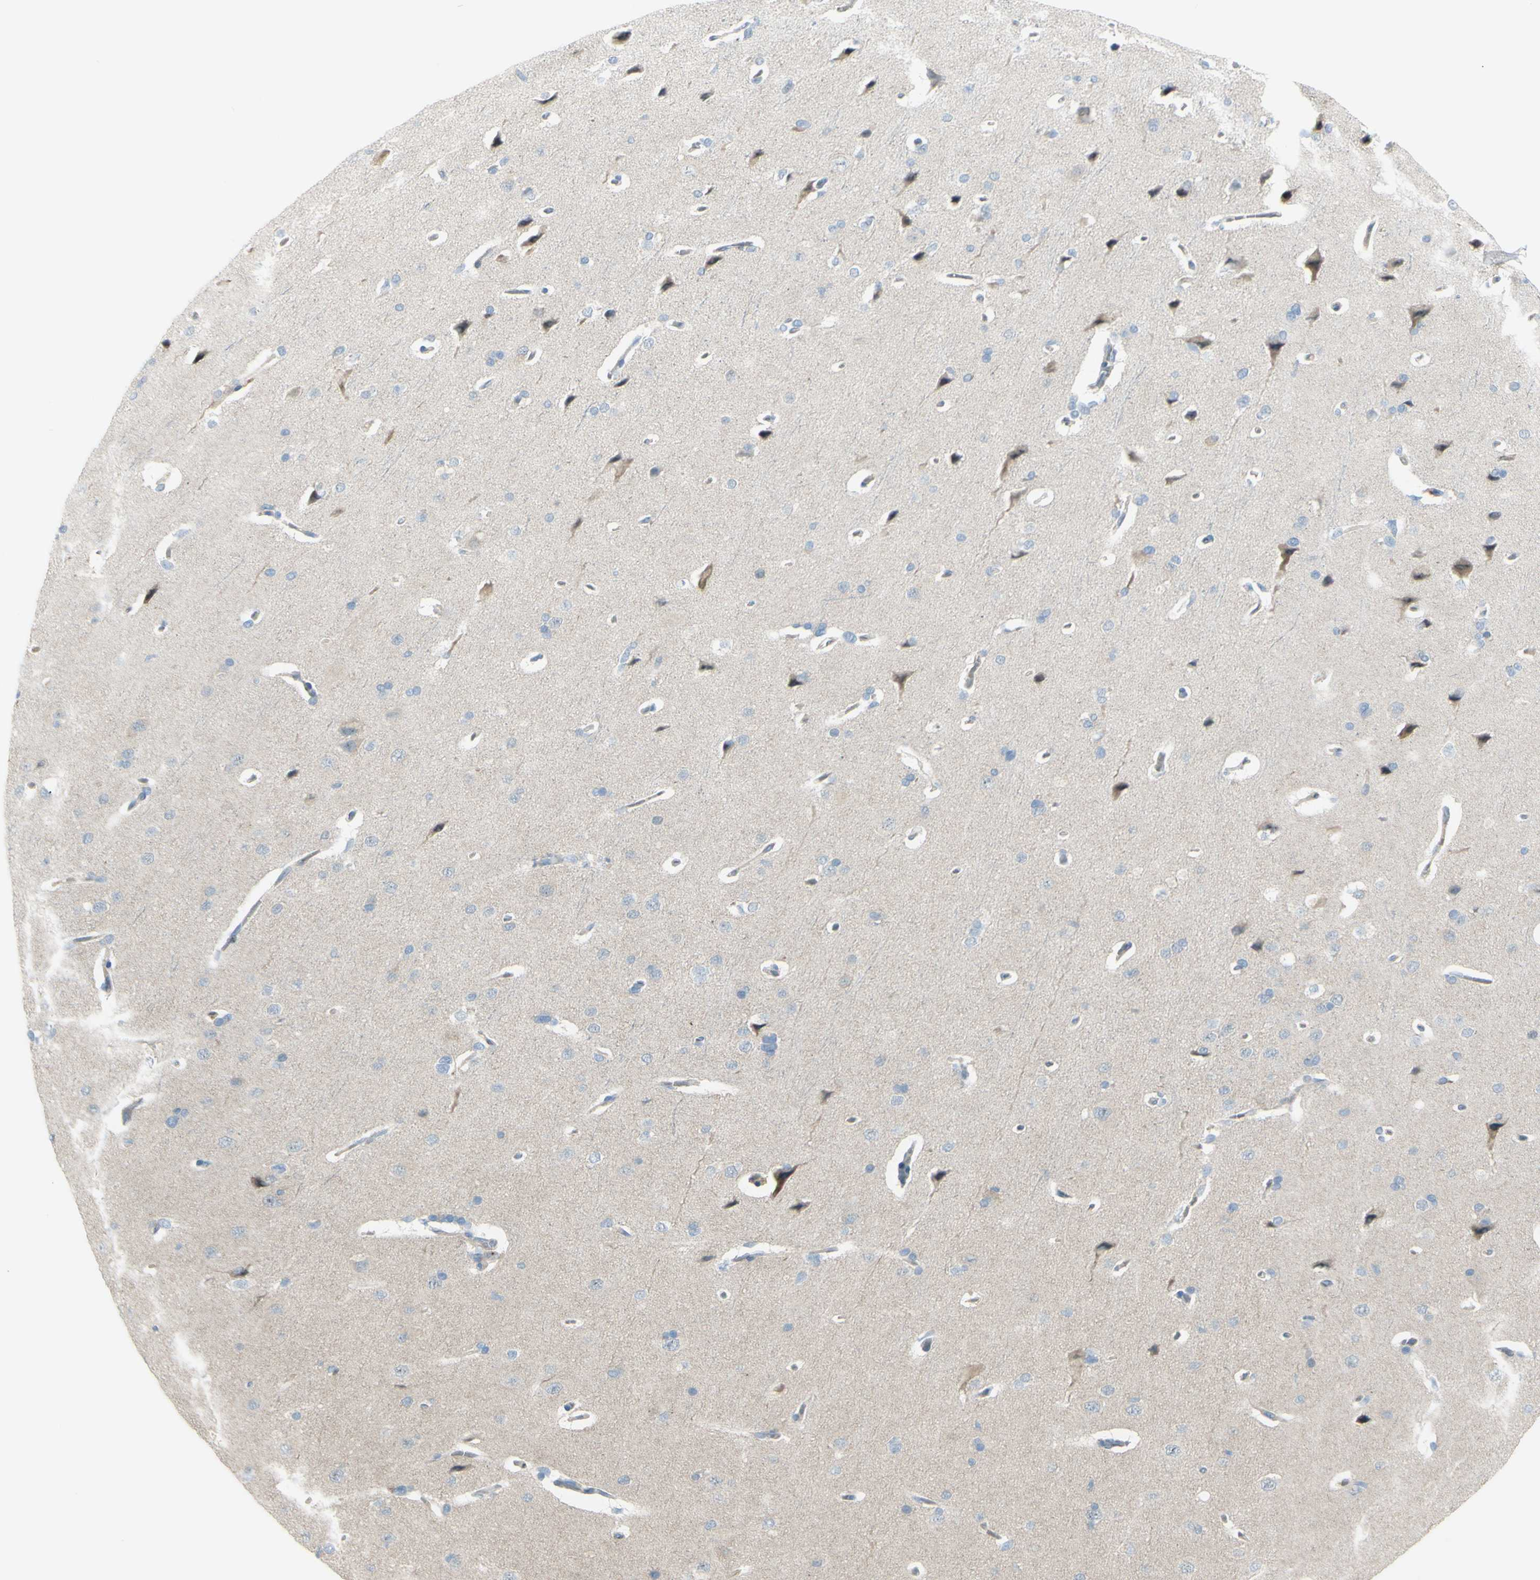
{"staining": {"intensity": "weak", "quantity": ">75%", "location": "cytoplasmic/membranous"}, "tissue": "cerebral cortex", "cell_type": "Endothelial cells", "image_type": "normal", "snomed": [{"axis": "morphology", "description": "Normal tissue, NOS"}, {"axis": "topography", "description": "Cerebral cortex"}], "caption": "About >75% of endothelial cells in normal human cerebral cortex display weak cytoplasmic/membranous protein positivity as visualized by brown immunohistochemical staining.", "gene": "LMTK2", "patient": {"sex": "male", "age": 62}}